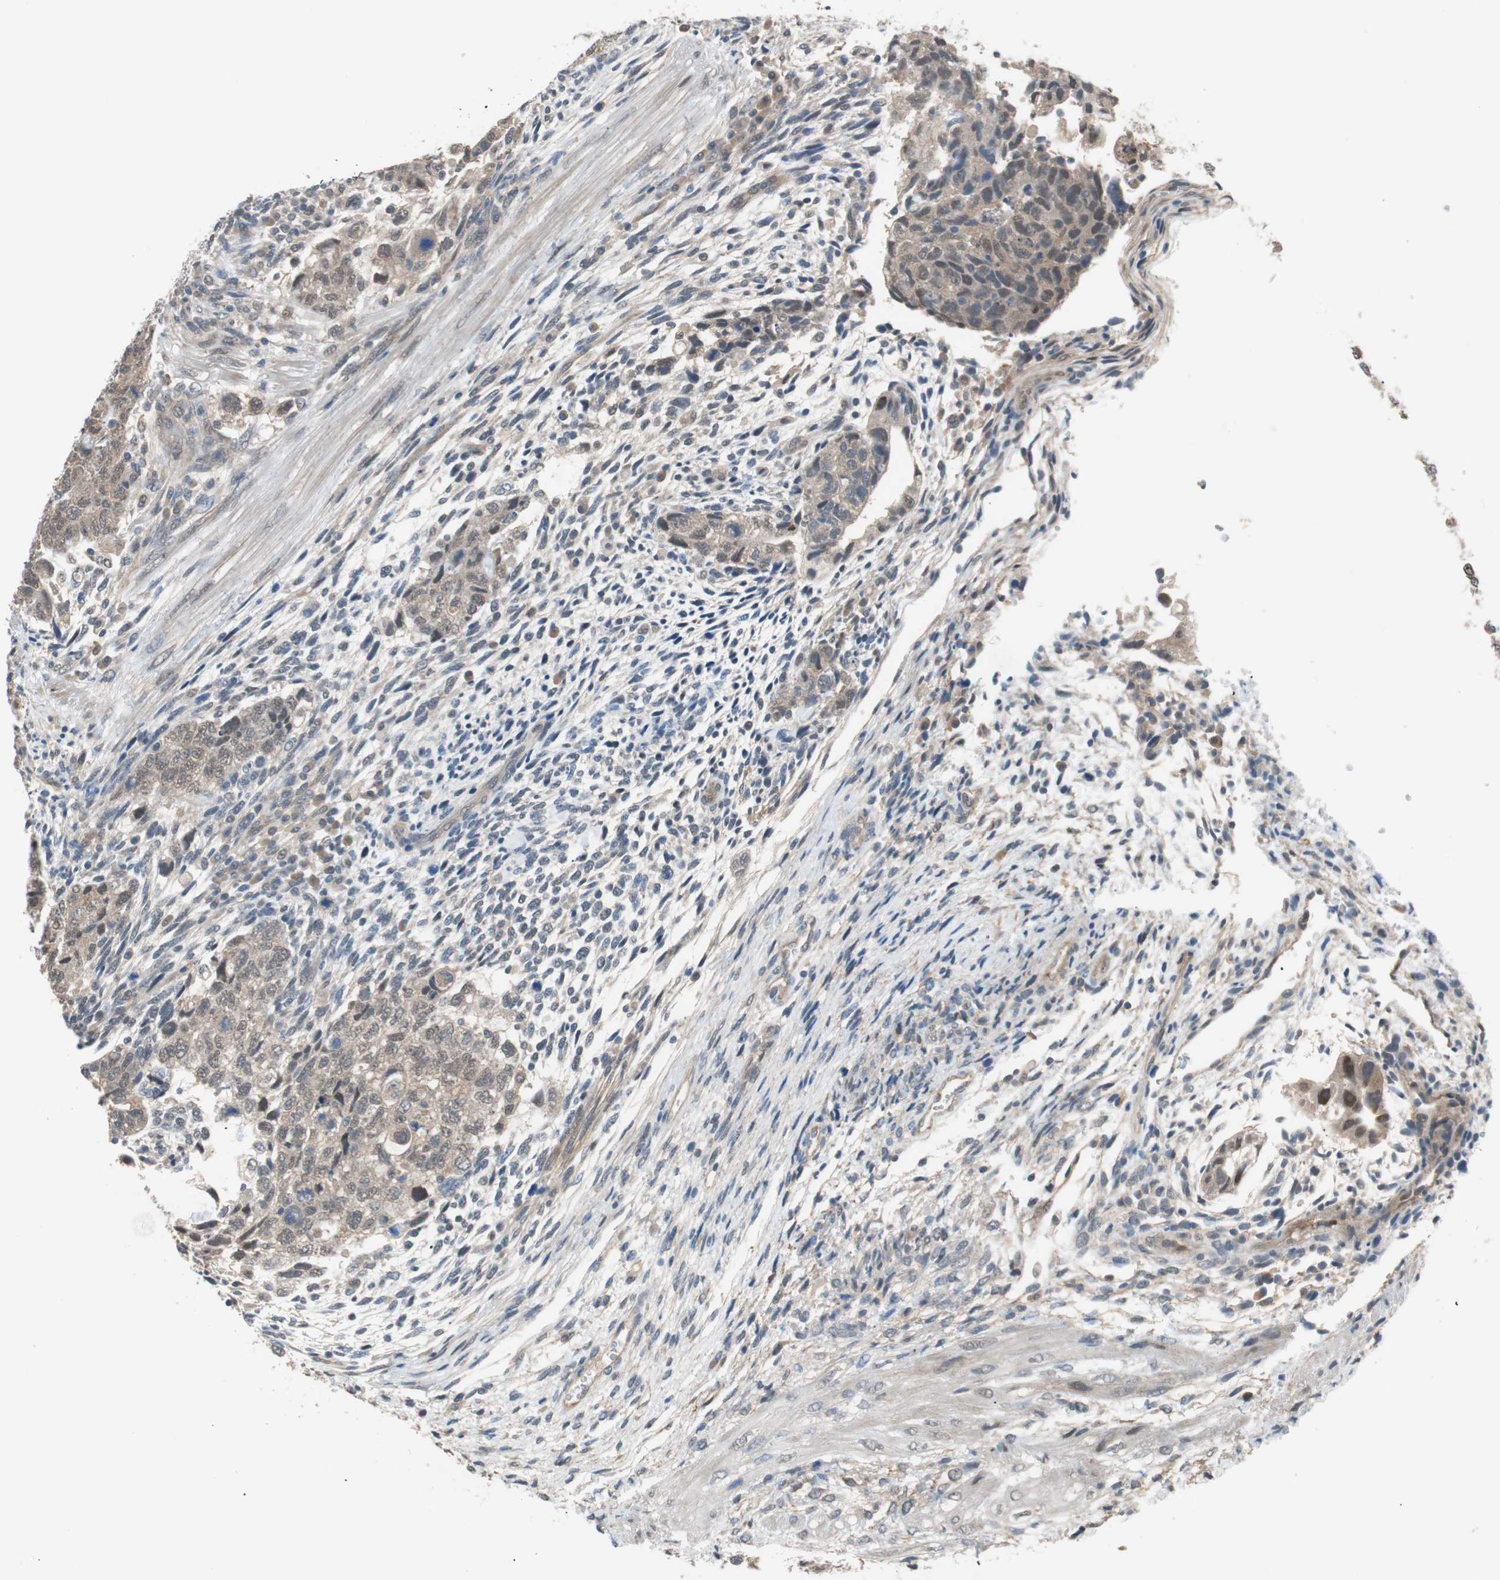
{"staining": {"intensity": "weak", "quantity": ">75%", "location": "cytoplasmic/membranous,nuclear"}, "tissue": "testis cancer", "cell_type": "Tumor cells", "image_type": "cancer", "snomed": [{"axis": "morphology", "description": "Normal tissue, NOS"}, {"axis": "morphology", "description": "Carcinoma, Embryonal, NOS"}, {"axis": "topography", "description": "Testis"}], "caption": "Approximately >75% of tumor cells in testis cancer (embryonal carcinoma) exhibit weak cytoplasmic/membranous and nuclear protein positivity as visualized by brown immunohistochemical staining.", "gene": "PSMD8", "patient": {"sex": "male", "age": 36}}